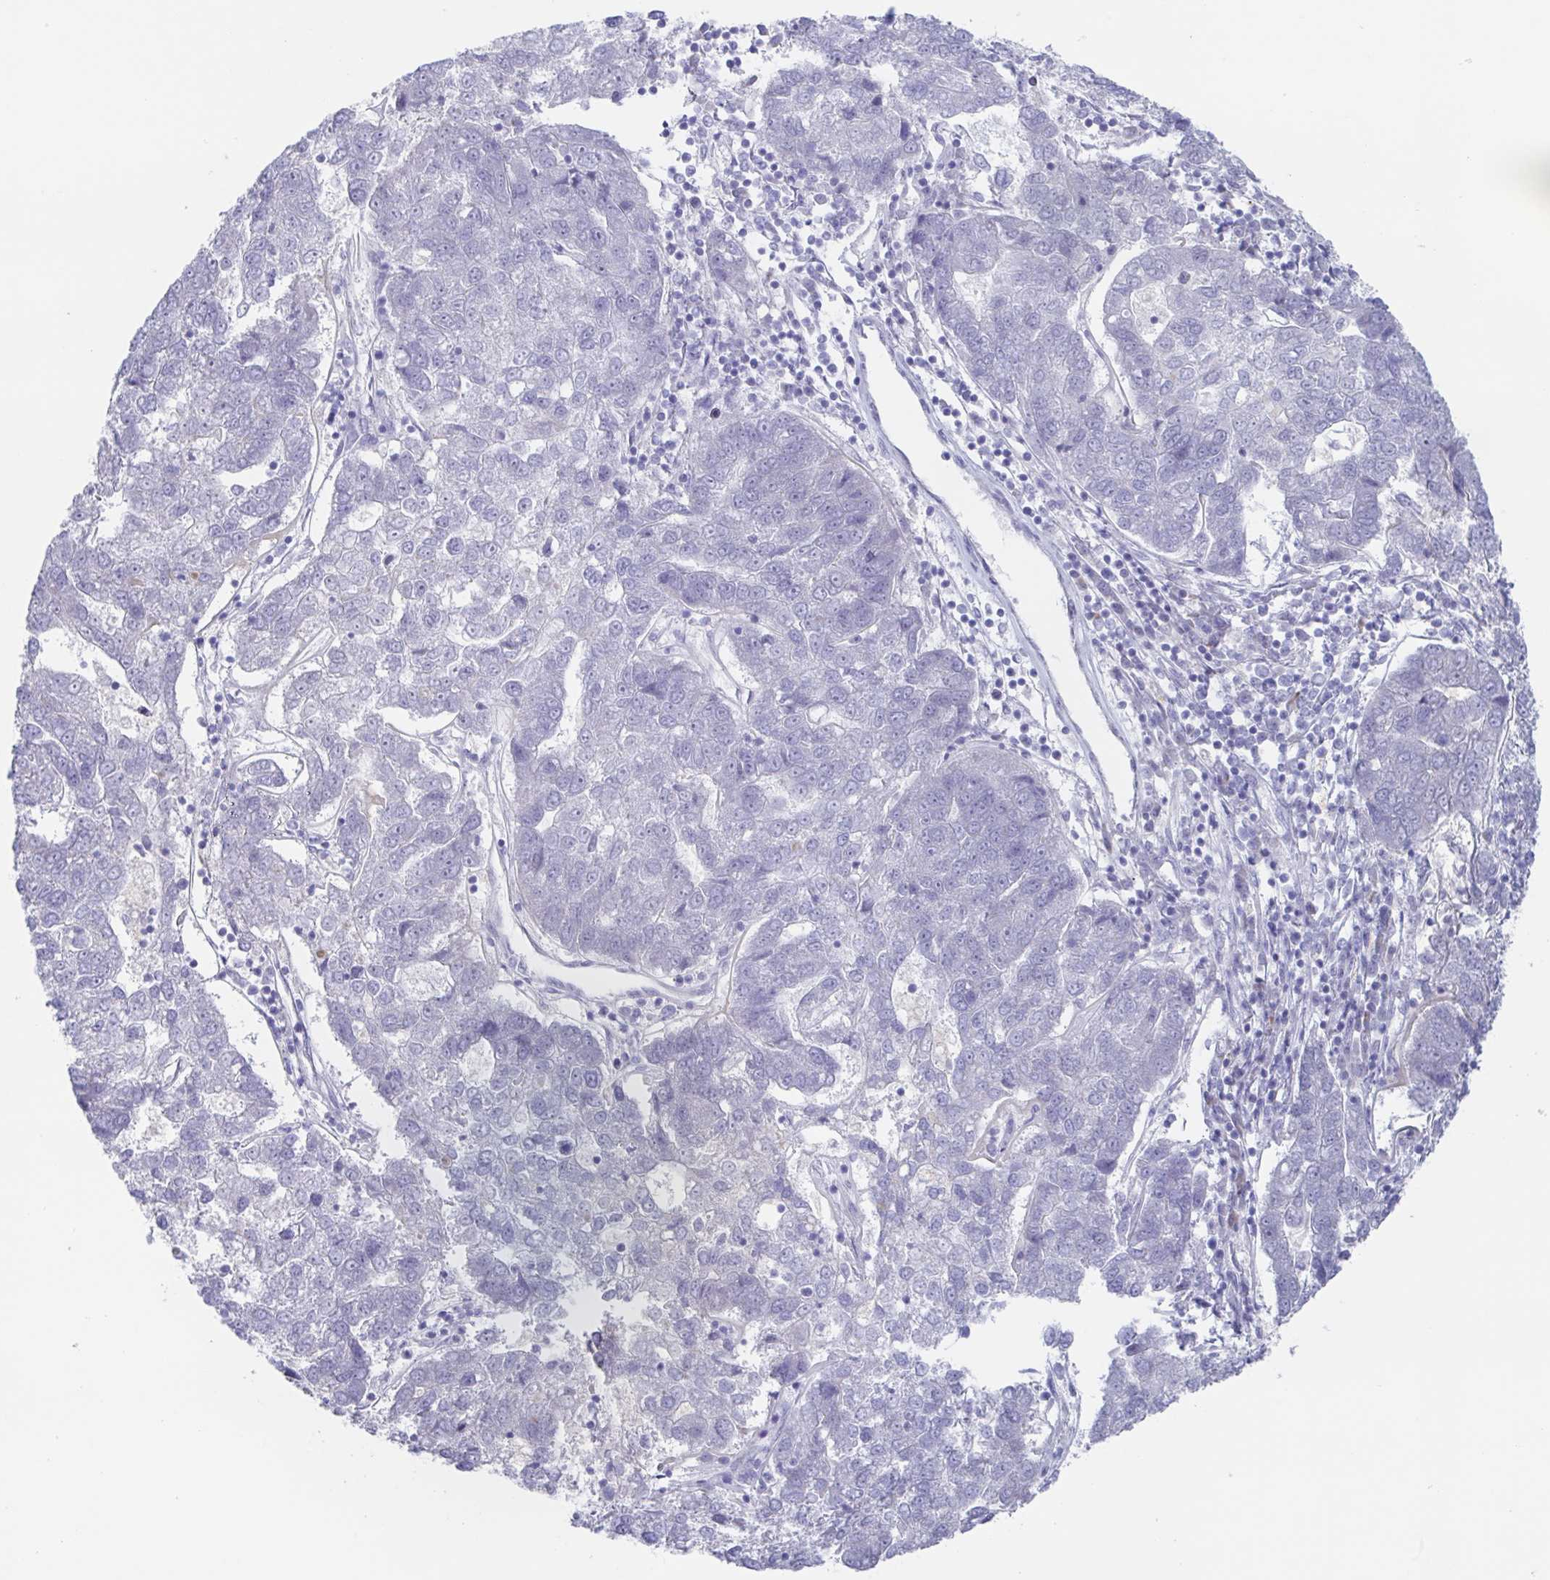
{"staining": {"intensity": "negative", "quantity": "none", "location": "none"}, "tissue": "pancreatic cancer", "cell_type": "Tumor cells", "image_type": "cancer", "snomed": [{"axis": "morphology", "description": "Adenocarcinoma, NOS"}, {"axis": "topography", "description": "Pancreas"}], "caption": "IHC histopathology image of neoplastic tissue: human pancreatic adenocarcinoma stained with DAB demonstrates no significant protein expression in tumor cells.", "gene": "POU2F3", "patient": {"sex": "female", "age": 61}}